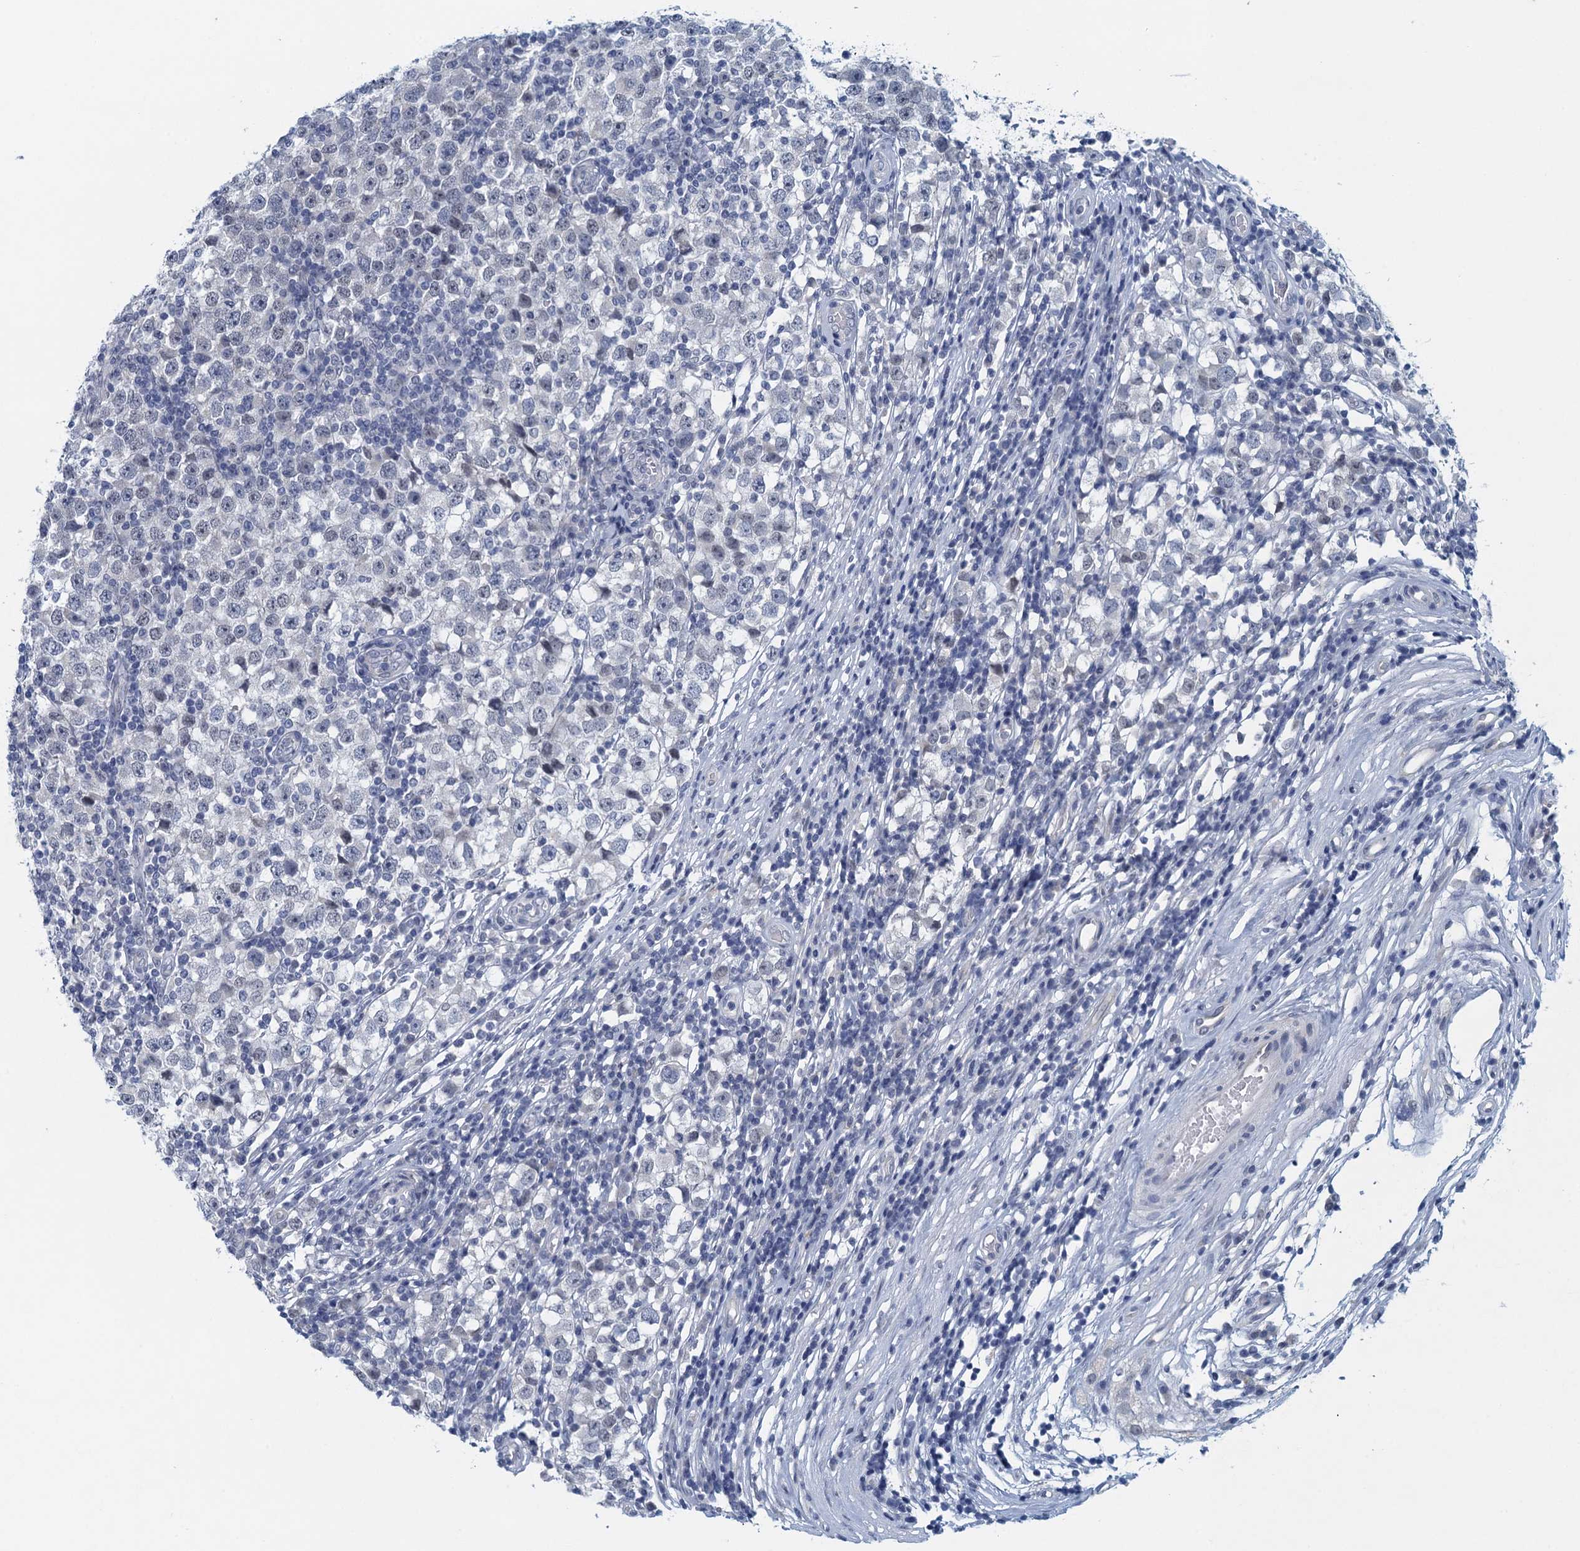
{"staining": {"intensity": "negative", "quantity": "none", "location": "none"}, "tissue": "testis cancer", "cell_type": "Tumor cells", "image_type": "cancer", "snomed": [{"axis": "morphology", "description": "Seminoma, NOS"}, {"axis": "topography", "description": "Testis"}], "caption": "Photomicrograph shows no significant protein expression in tumor cells of testis cancer (seminoma). Nuclei are stained in blue.", "gene": "ENSG00000131152", "patient": {"sex": "male", "age": 65}}